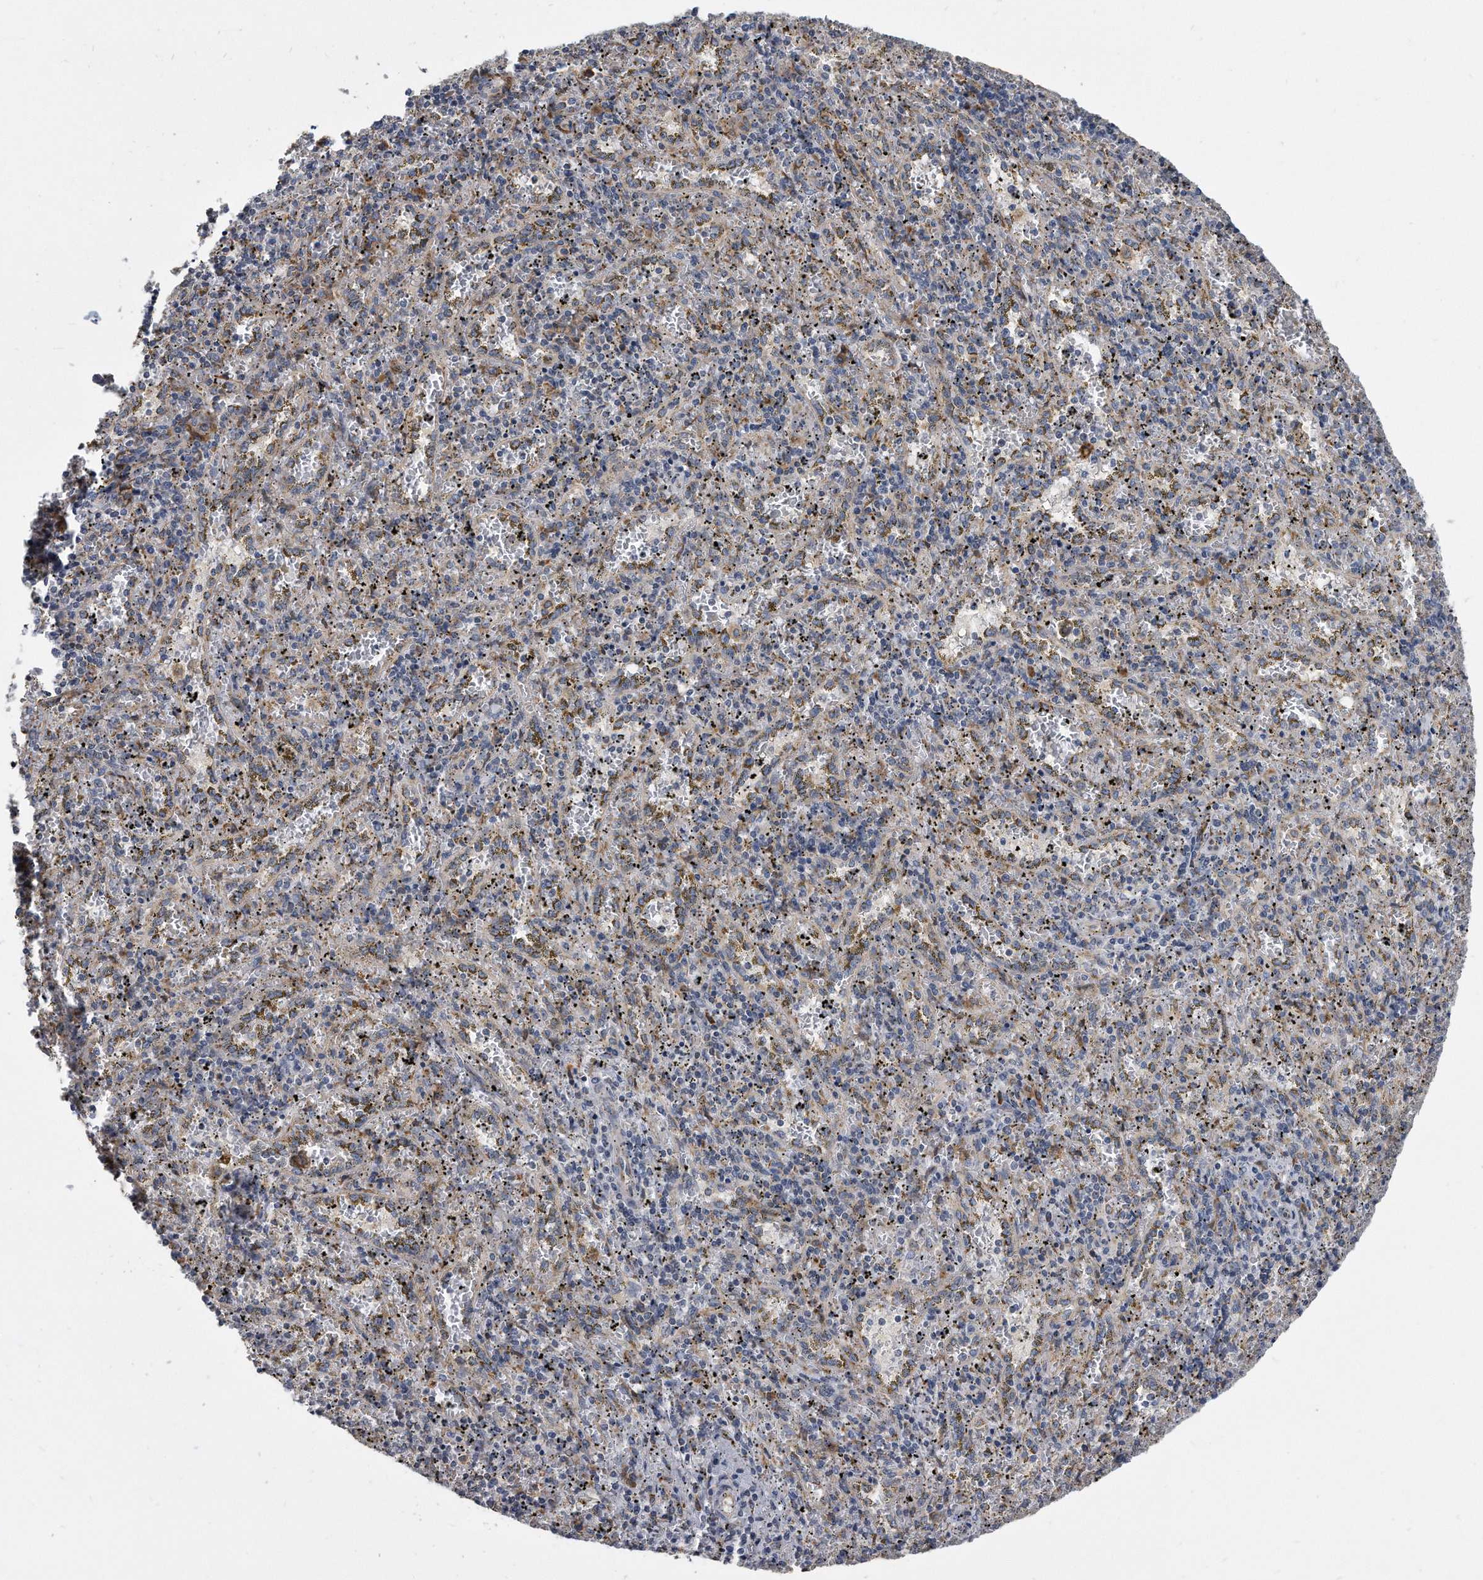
{"staining": {"intensity": "moderate", "quantity": "<25%", "location": "cytoplasmic/membranous"}, "tissue": "spleen", "cell_type": "Cells in red pulp", "image_type": "normal", "snomed": [{"axis": "morphology", "description": "Normal tissue, NOS"}, {"axis": "topography", "description": "Spleen"}], "caption": "Immunohistochemistry micrograph of benign spleen: human spleen stained using IHC exhibits low levels of moderate protein expression localized specifically in the cytoplasmic/membranous of cells in red pulp, appearing as a cytoplasmic/membranous brown color.", "gene": "CCDC47", "patient": {"sex": "male", "age": 11}}